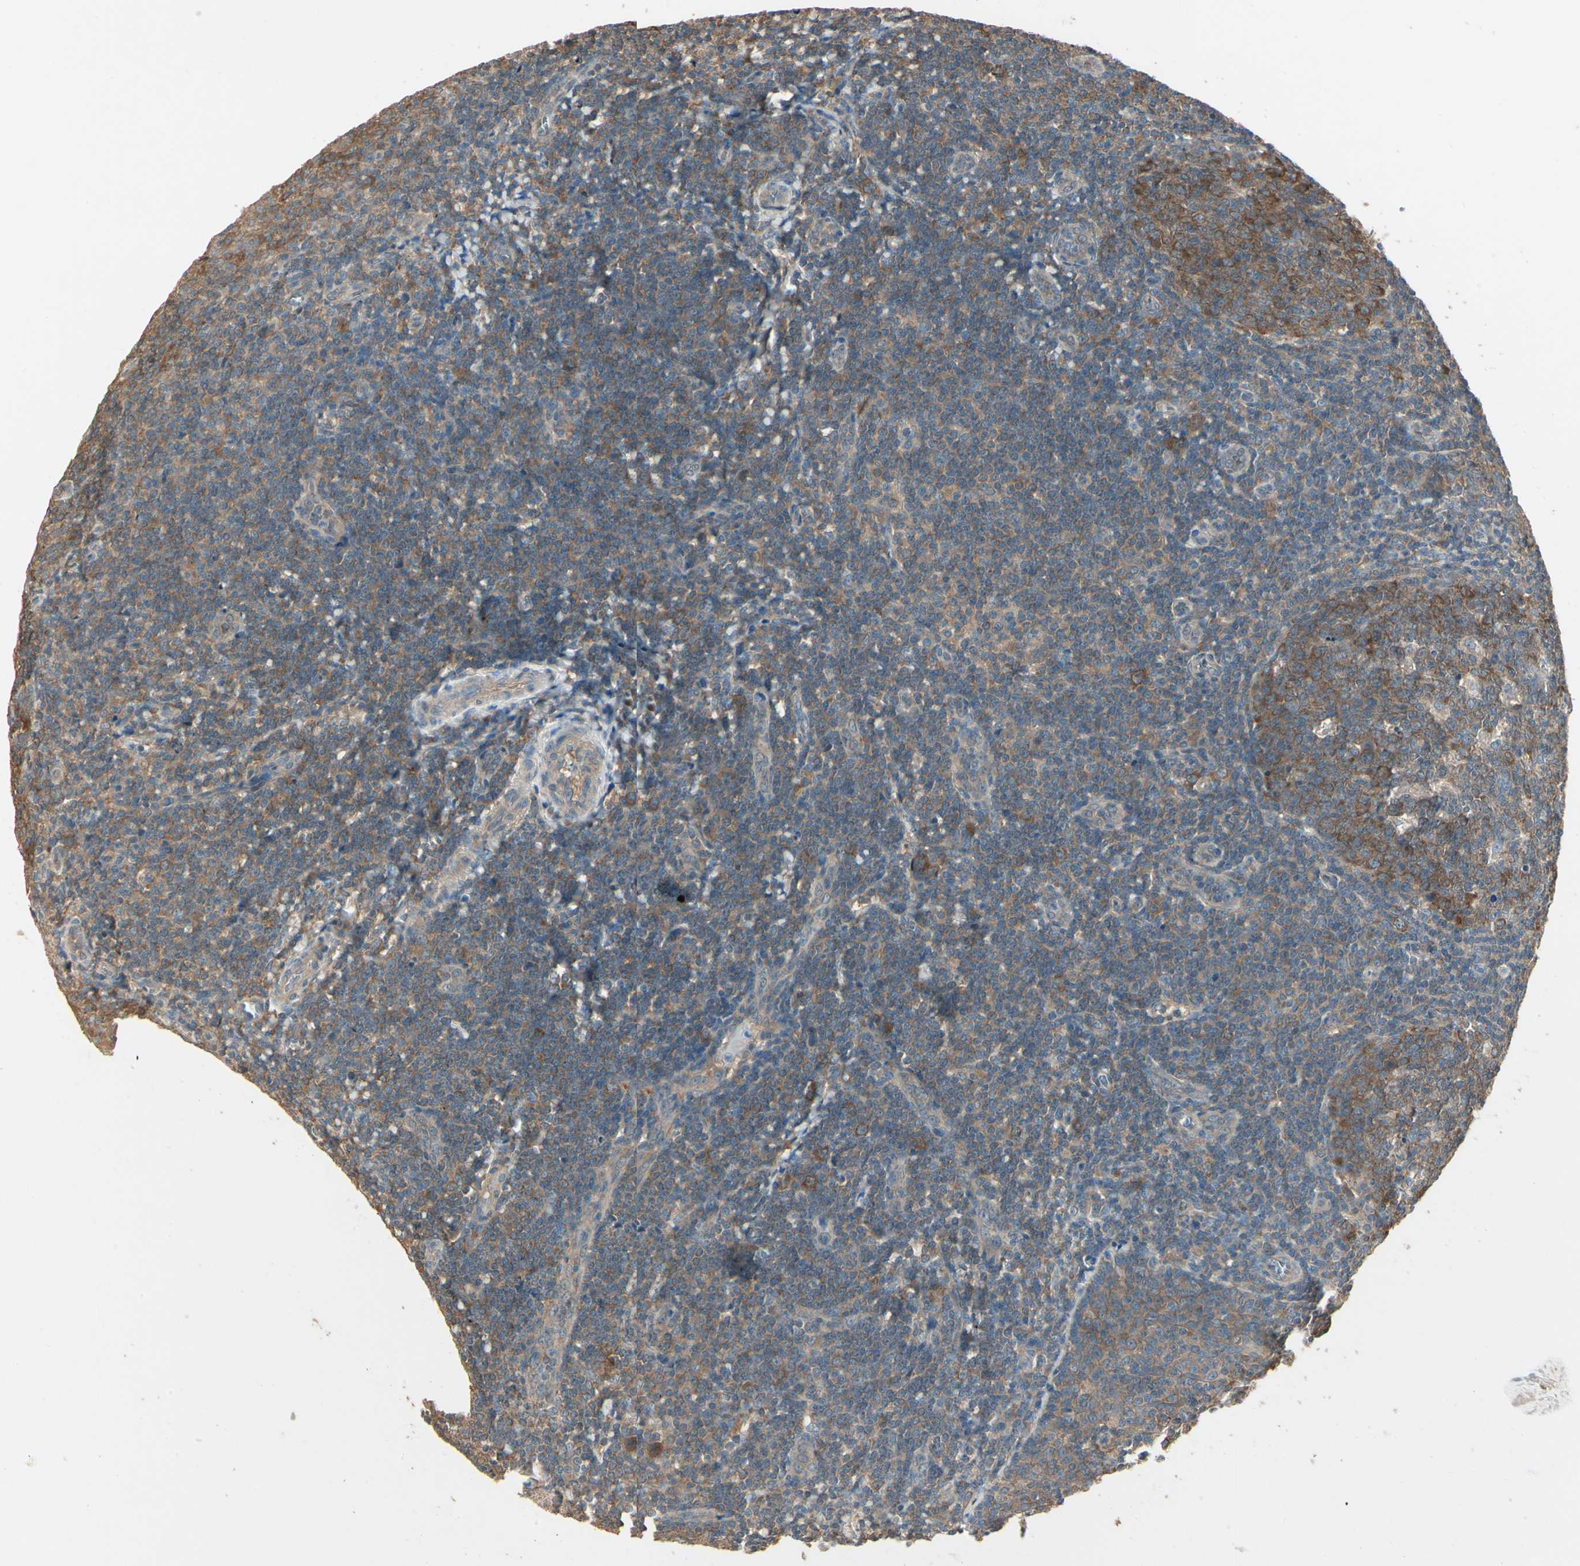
{"staining": {"intensity": "strong", "quantity": ">75%", "location": "cytoplasmic/membranous"}, "tissue": "tonsil", "cell_type": "Germinal center cells", "image_type": "normal", "snomed": [{"axis": "morphology", "description": "Normal tissue, NOS"}, {"axis": "topography", "description": "Tonsil"}], "caption": "The histopathology image shows staining of benign tonsil, revealing strong cytoplasmic/membranous protein expression (brown color) within germinal center cells.", "gene": "CCT7", "patient": {"sex": "male", "age": 31}}